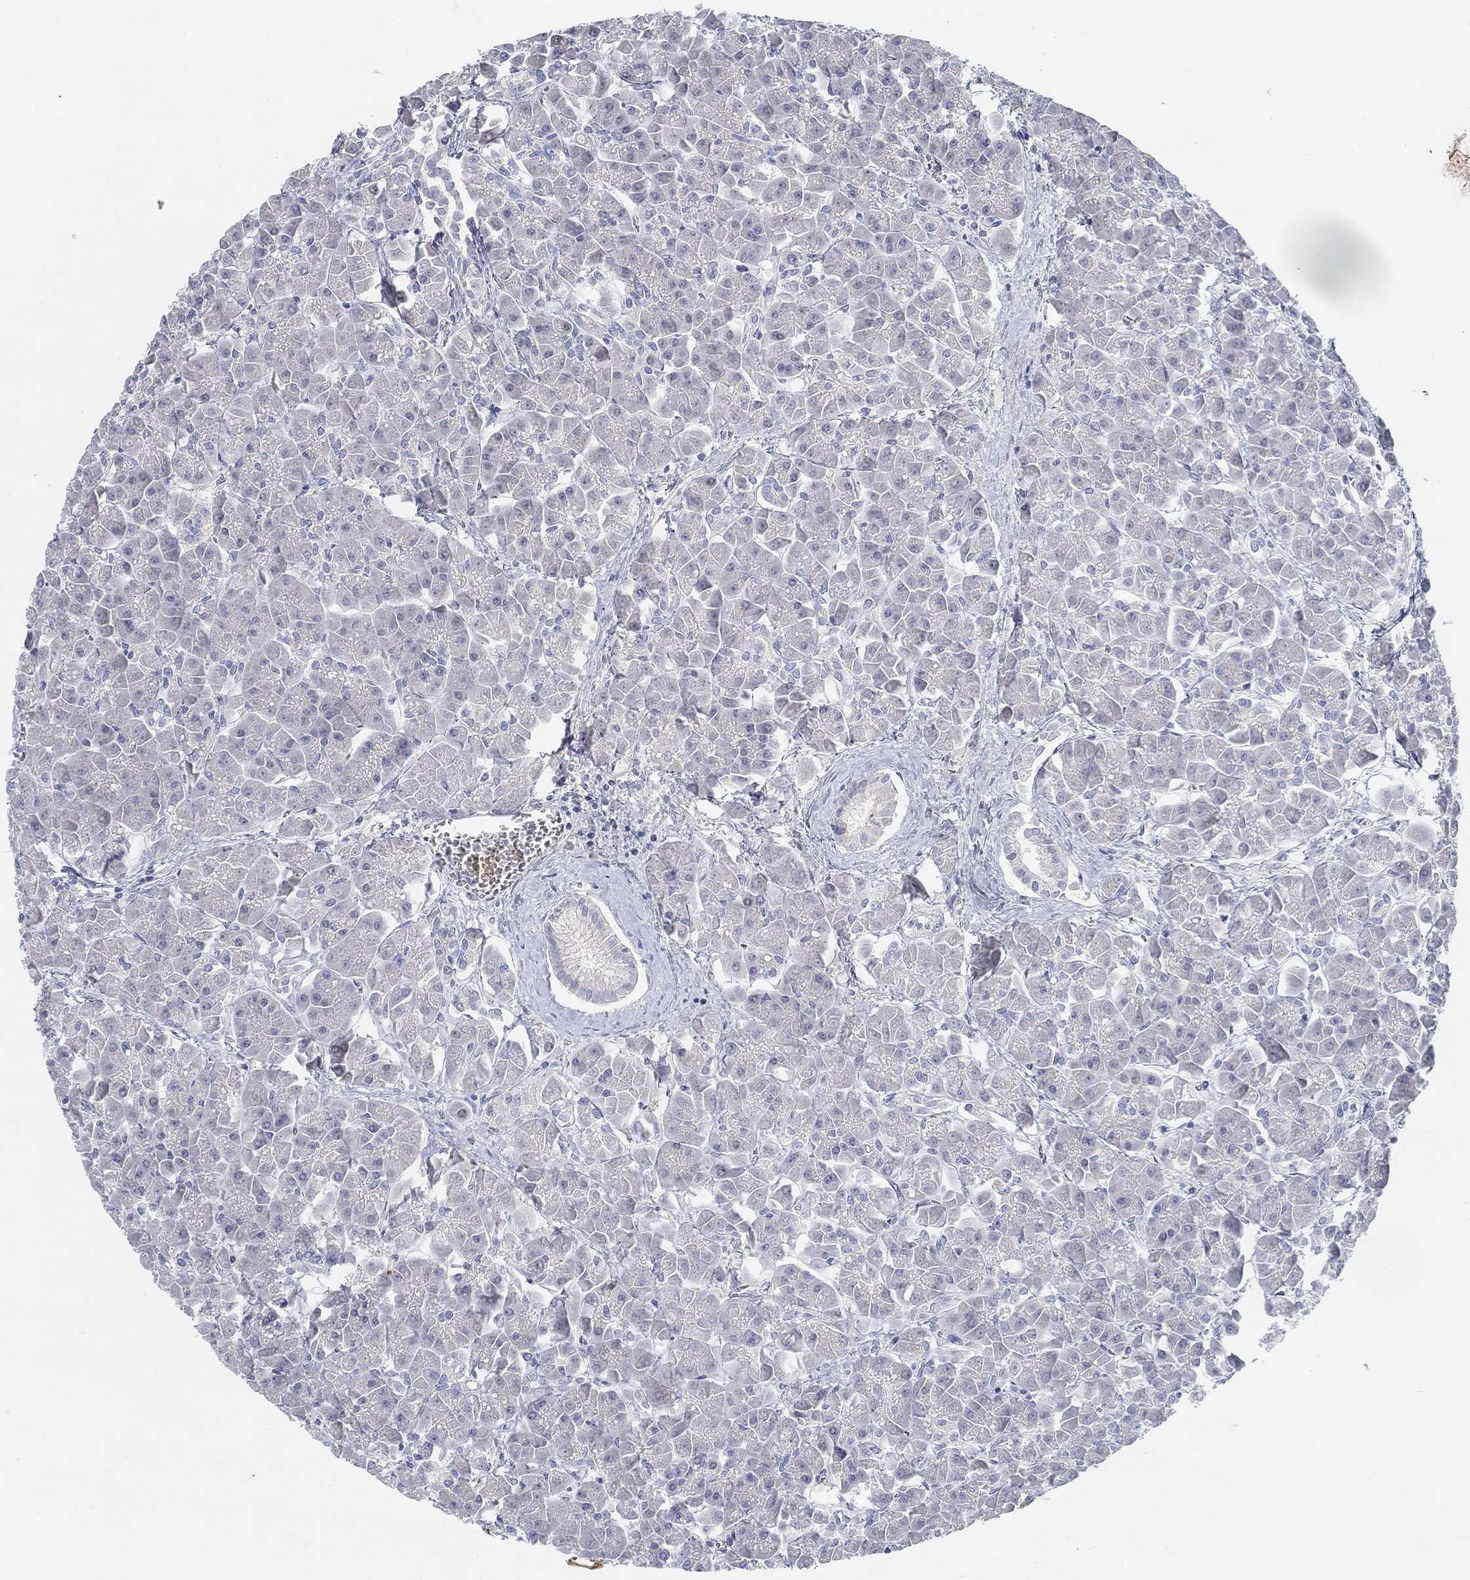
{"staining": {"intensity": "negative", "quantity": "none", "location": "none"}, "tissue": "pancreas", "cell_type": "Exocrine glandular cells", "image_type": "normal", "snomed": [{"axis": "morphology", "description": "Normal tissue, NOS"}, {"axis": "topography", "description": "Pancreas"}], "caption": "This image is of normal pancreas stained with IHC to label a protein in brown with the nuclei are counter-stained blue. There is no staining in exocrine glandular cells.", "gene": "SNTG2", "patient": {"sex": "male", "age": 70}}